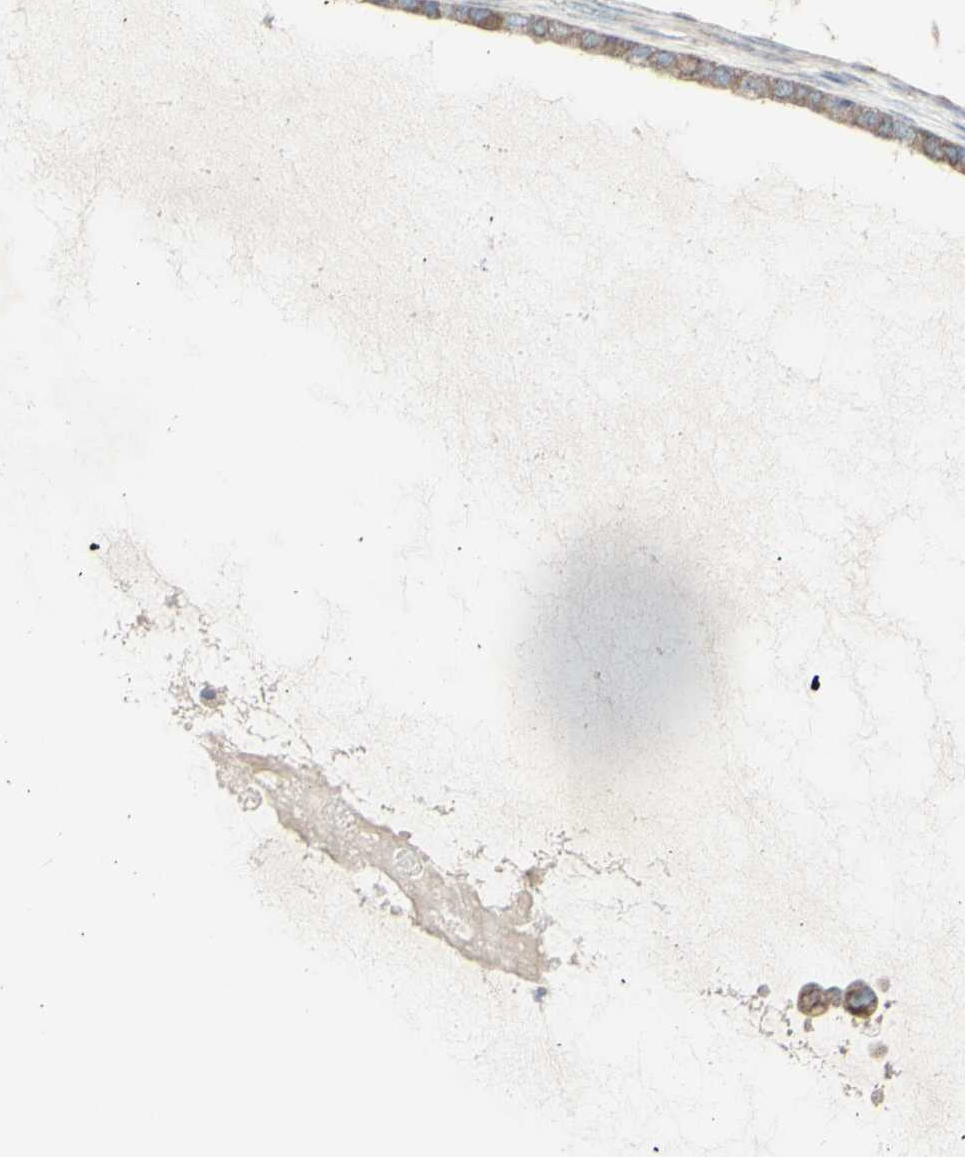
{"staining": {"intensity": "moderate", "quantity": ">75%", "location": "cytoplasmic/membranous"}, "tissue": "ovarian cancer", "cell_type": "Tumor cells", "image_type": "cancer", "snomed": [{"axis": "morphology", "description": "Cystadenocarcinoma, mucinous, NOS"}, {"axis": "topography", "description": "Ovary"}], "caption": "Ovarian cancer stained with a brown dye exhibits moderate cytoplasmic/membranous positive staining in approximately >75% of tumor cells.", "gene": "IGSF9B", "patient": {"sex": "female", "age": 80}}